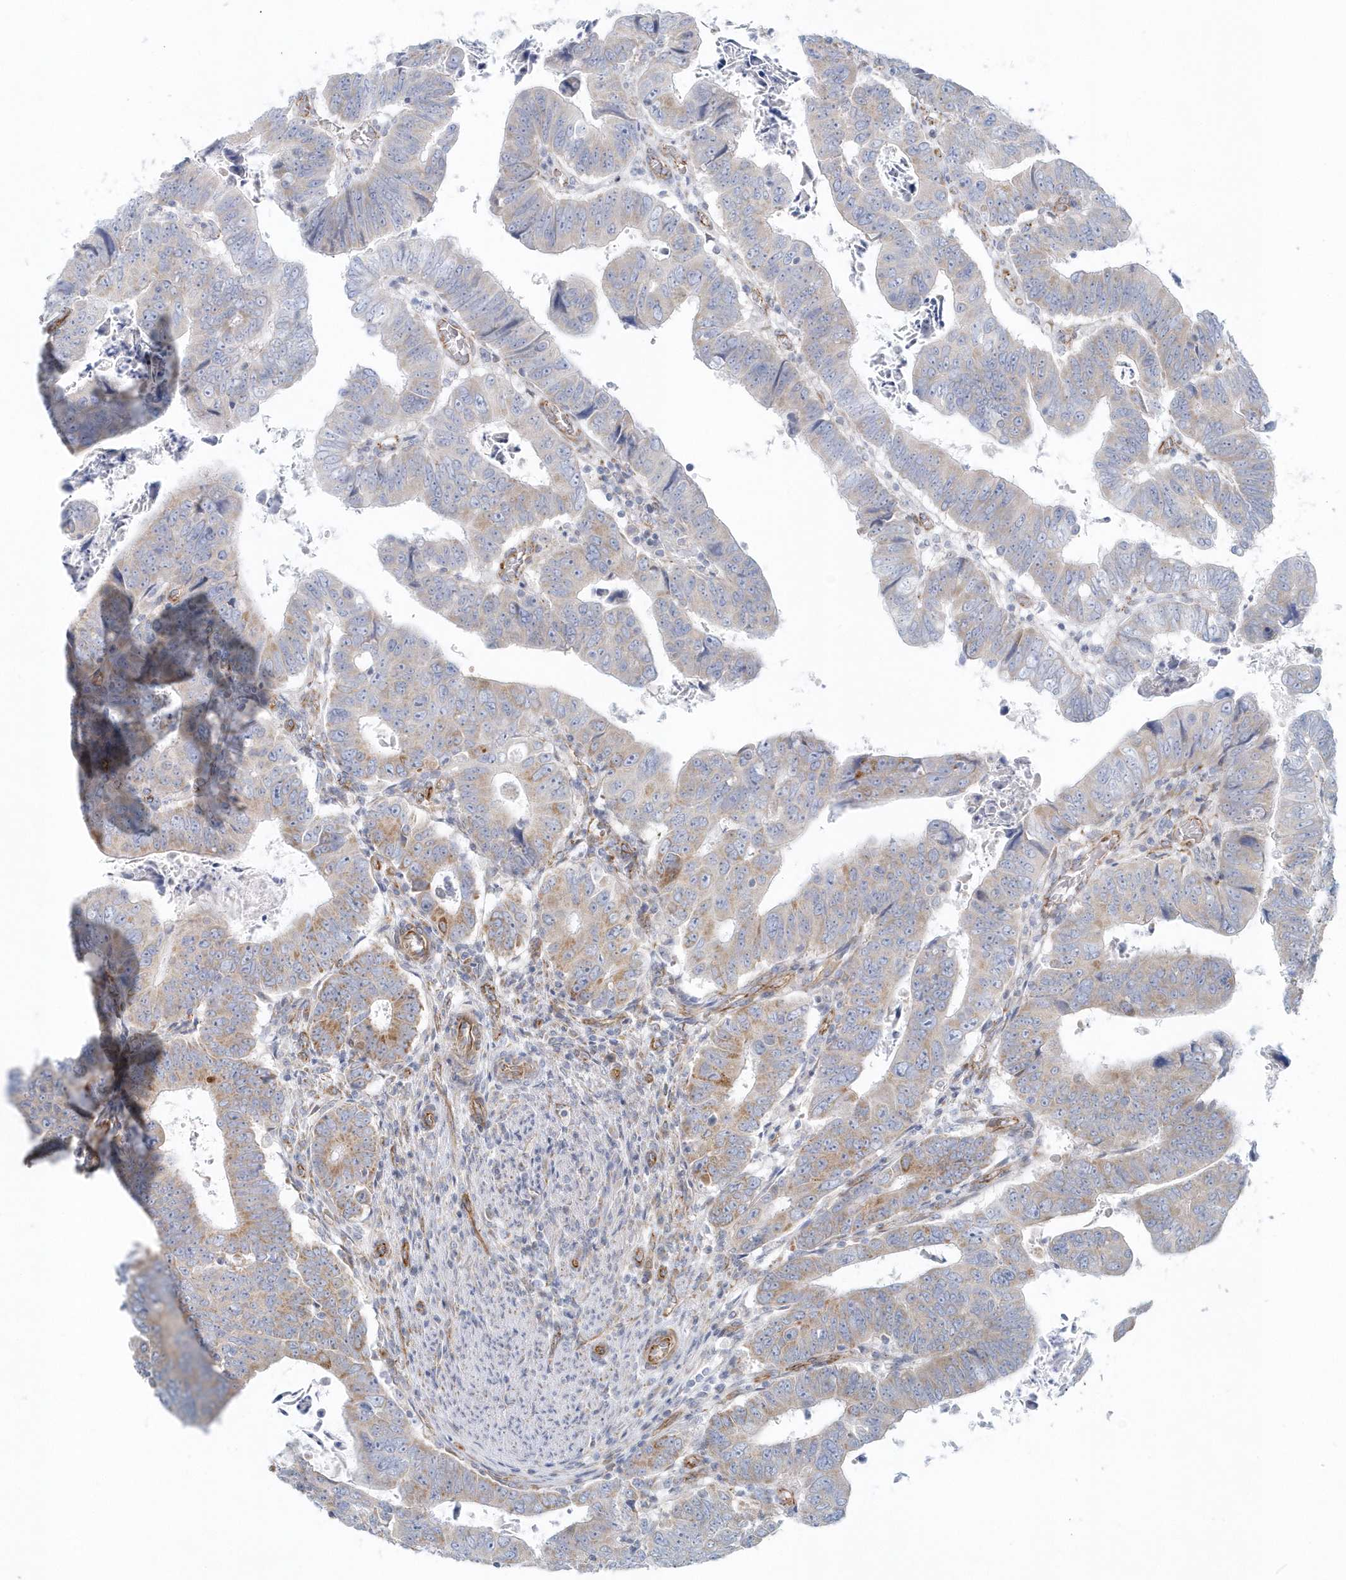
{"staining": {"intensity": "moderate", "quantity": "25%-75%", "location": "cytoplasmic/membranous"}, "tissue": "colorectal cancer", "cell_type": "Tumor cells", "image_type": "cancer", "snomed": [{"axis": "morphology", "description": "Normal tissue, NOS"}, {"axis": "morphology", "description": "Adenocarcinoma, NOS"}, {"axis": "topography", "description": "Rectum"}], "caption": "Colorectal adenocarcinoma stained with immunohistochemistry (IHC) exhibits moderate cytoplasmic/membranous positivity in approximately 25%-75% of tumor cells.", "gene": "GPR152", "patient": {"sex": "female", "age": 65}}